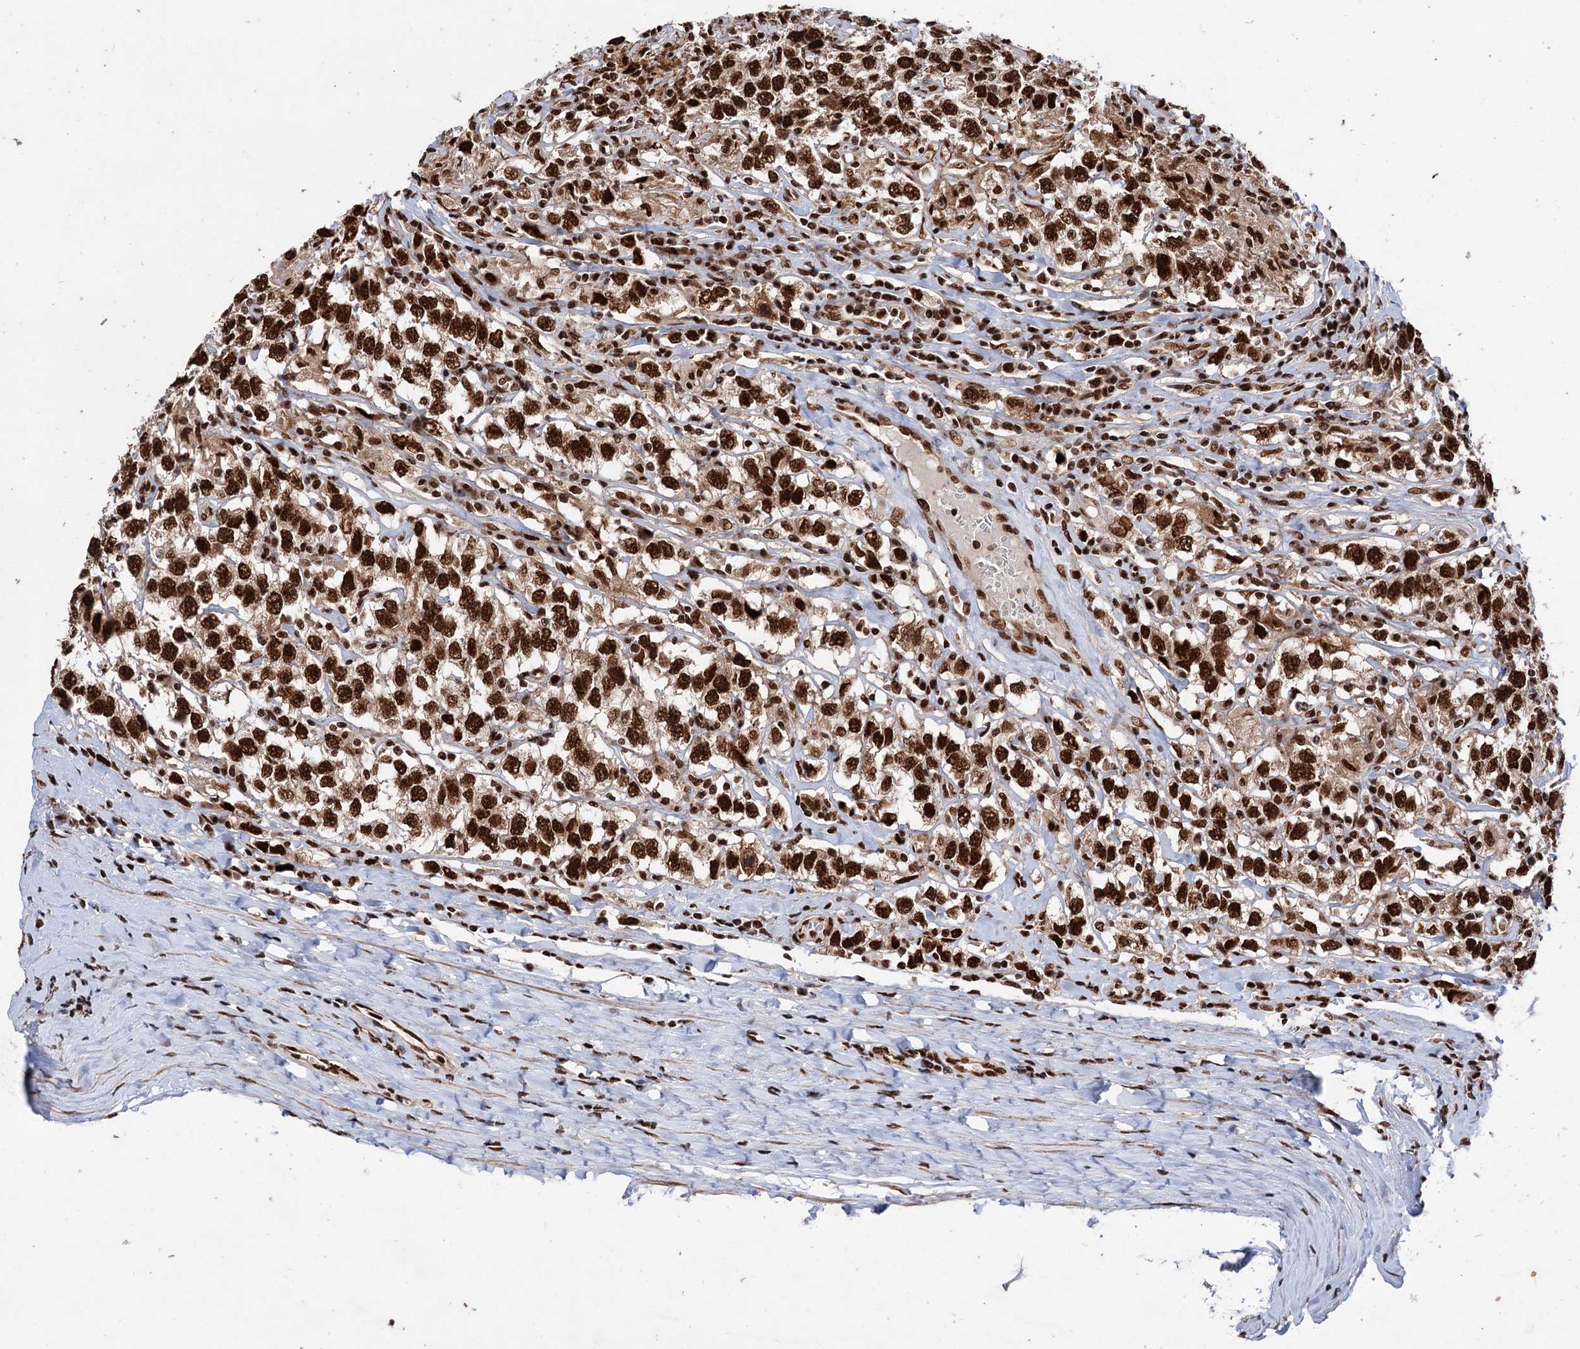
{"staining": {"intensity": "strong", "quantity": ">75%", "location": "nuclear"}, "tissue": "testis cancer", "cell_type": "Tumor cells", "image_type": "cancer", "snomed": [{"axis": "morphology", "description": "Seminoma, NOS"}, {"axis": "topography", "description": "Testis"}], "caption": "Strong nuclear protein expression is identified in about >75% of tumor cells in testis cancer (seminoma).", "gene": "MAML1", "patient": {"sex": "male", "age": 41}}